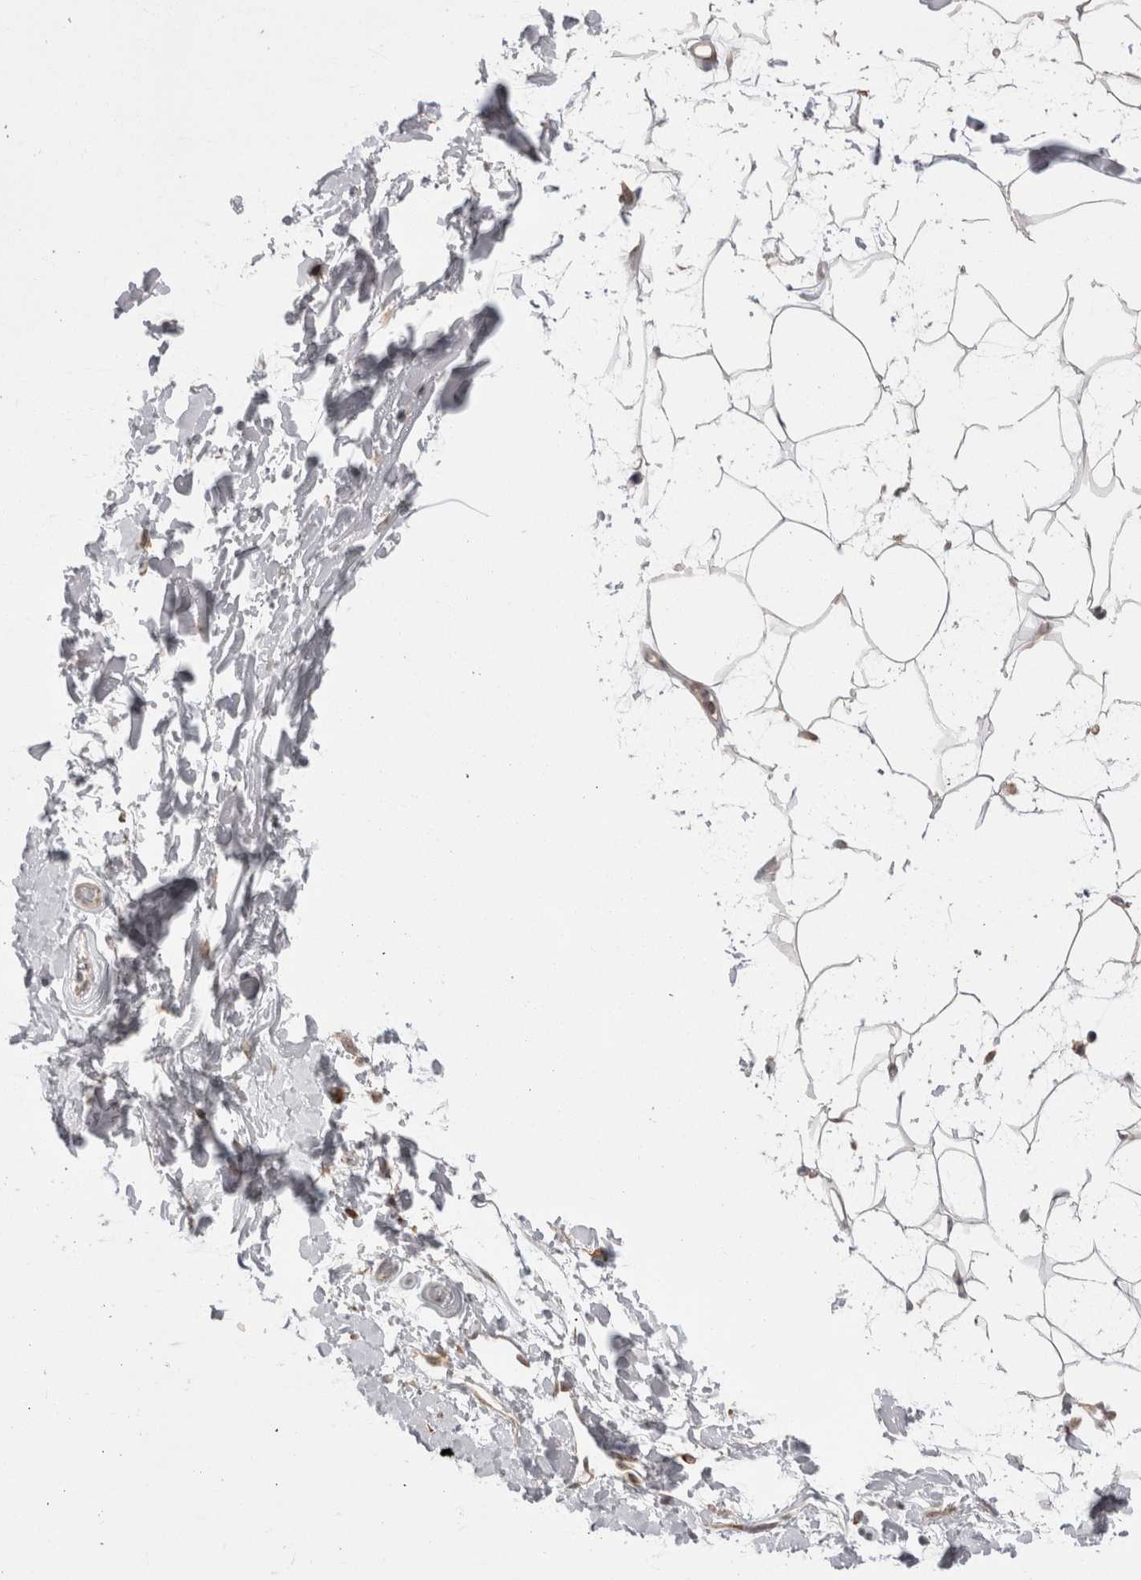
{"staining": {"intensity": "negative", "quantity": "none", "location": "none"}, "tissue": "adipose tissue", "cell_type": "Adipocytes", "image_type": "normal", "snomed": [{"axis": "morphology", "description": "Normal tissue, NOS"}, {"axis": "topography", "description": "Soft tissue"}], "caption": "Immunohistochemistry image of benign adipose tissue: human adipose tissue stained with DAB exhibits no significant protein staining in adipocytes. The staining was performed using DAB (3,3'-diaminobenzidine) to visualize the protein expression in brown, while the nuclei were stained in blue with hematoxylin (Magnification: 20x).", "gene": "EXOSC4", "patient": {"sex": "male", "age": 72}}